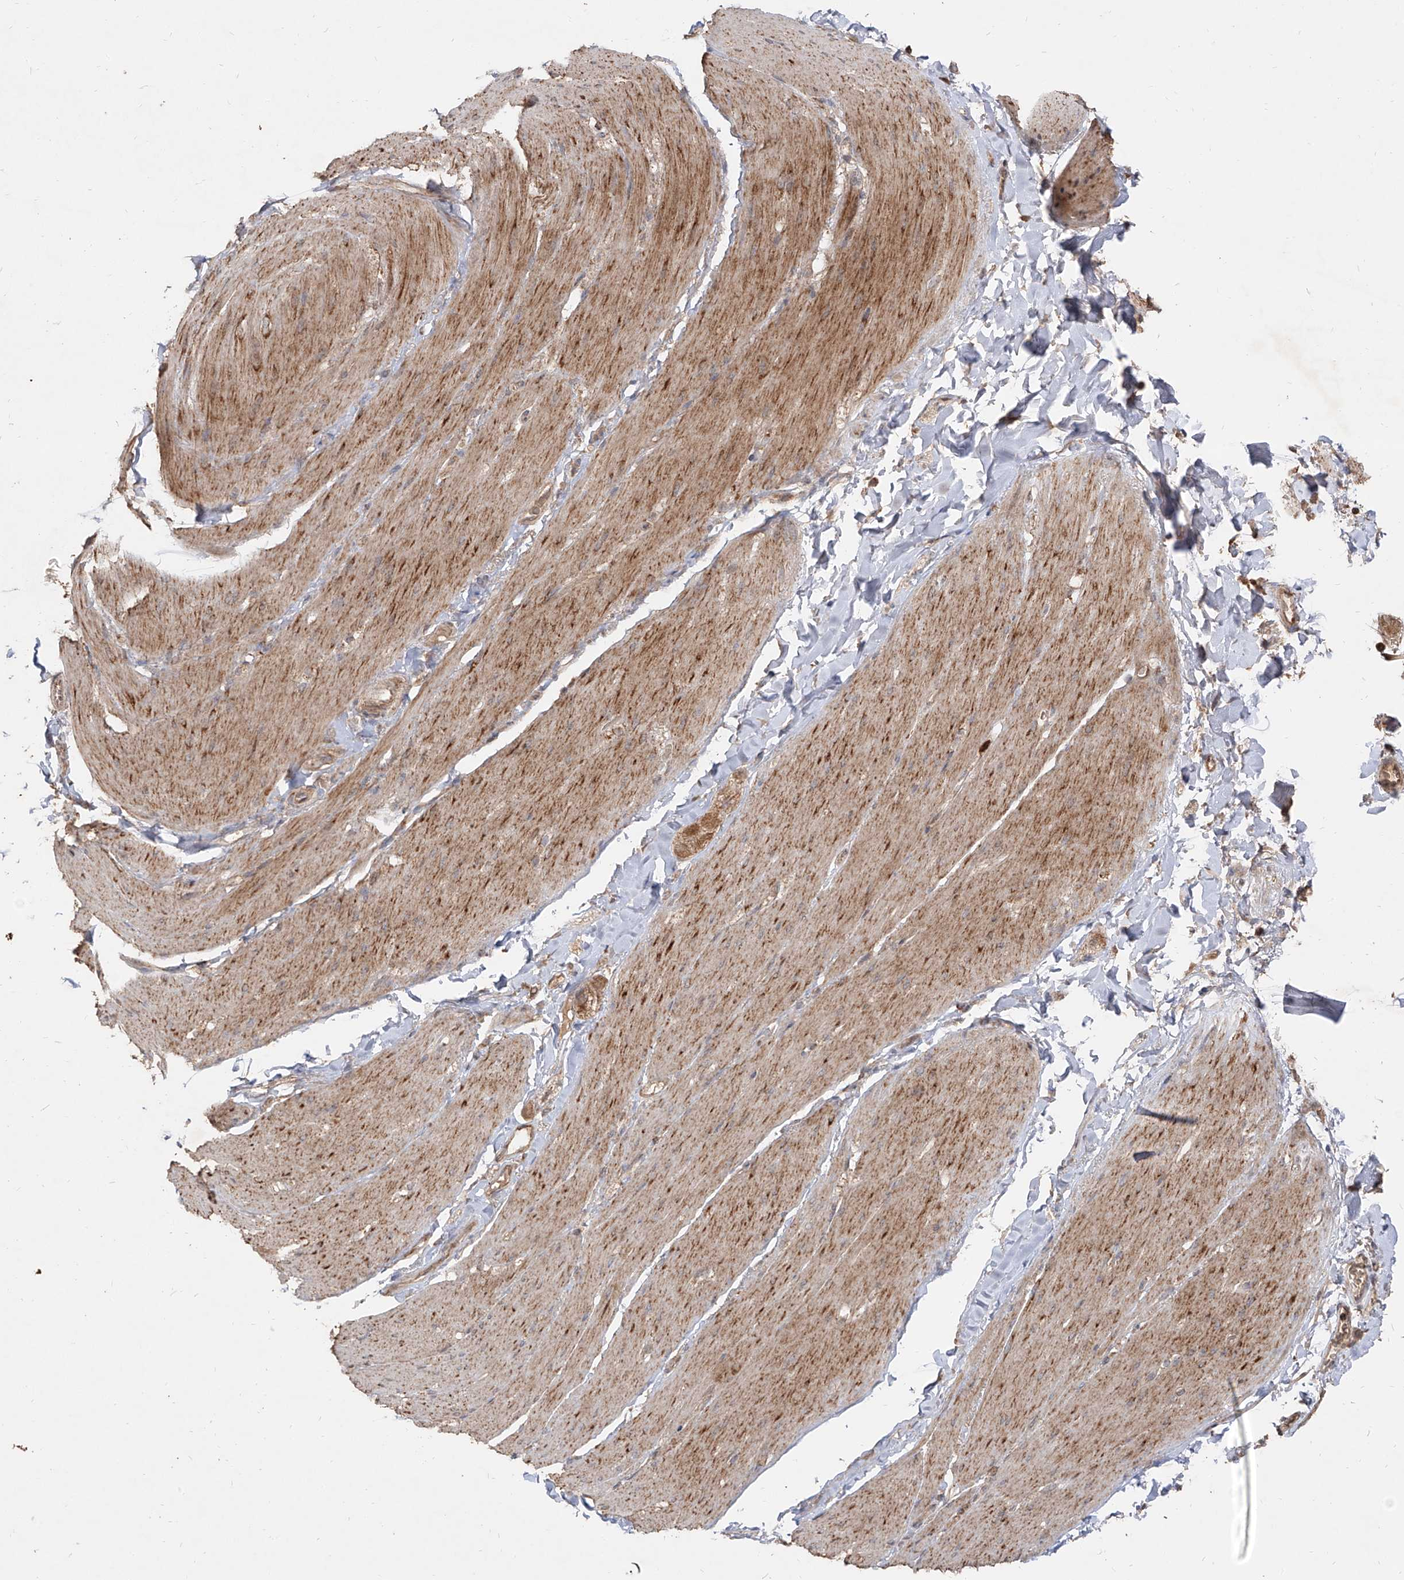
{"staining": {"intensity": "moderate", "quantity": "<25%", "location": "cytoplasmic/membranous"}, "tissue": "smooth muscle", "cell_type": "Smooth muscle cells", "image_type": "normal", "snomed": [{"axis": "morphology", "description": "Normal tissue, NOS"}, {"axis": "topography", "description": "Smooth muscle"}, {"axis": "topography", "description": "Small intestine"}], "caption": "IHC of benign human smooth muscle reveals low levels of moderate cytoplasmic/membranous positivity in approximately <25% of smooth muscle cells.", "gene": "AIM2", "patient": {"sex": "female", "age": 84}}